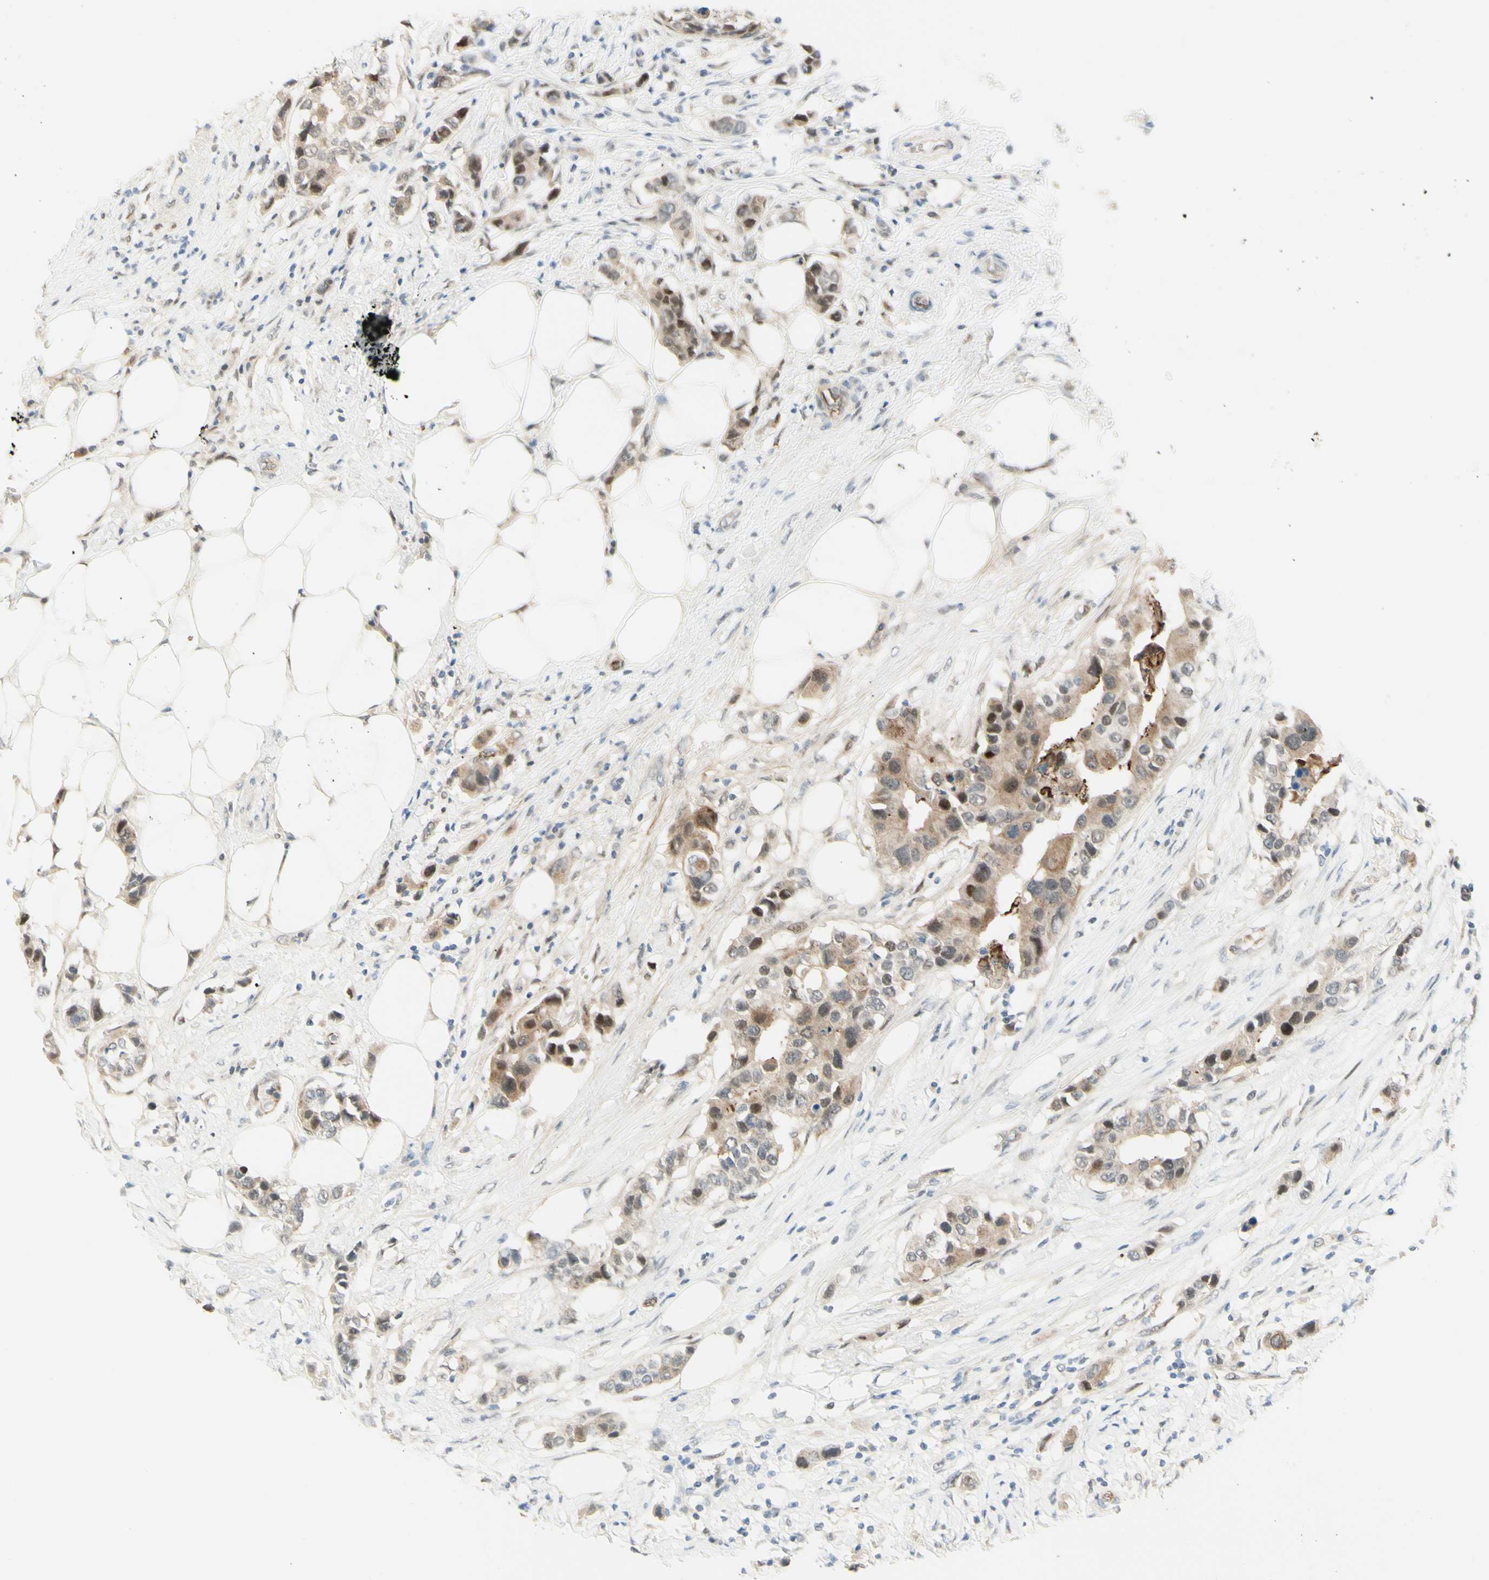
{"staining": {"intensity": "moderate", "quantity": "25%-75%", "location": "cytoplasmic/membranous,nuclear"}, "tissue": "breast cancer", "cell_type": "Tumor cells", "image_type": "cancer", "snomed": [{"axis": "morphology", "description": "Normal tissue, NOS"}, {"axis": "morphology", "description": "Duct carcinoma"}, {"axis": "topography", "description": "Breast"}], "caption": "A histopathology image of breast cancer stained for a protein shows moderate cytoplasmic/membranous and nuclear brown staining in tumor cells.", "gene": "ANGPT2", "patient": {"sex": "female", "age": 50}}